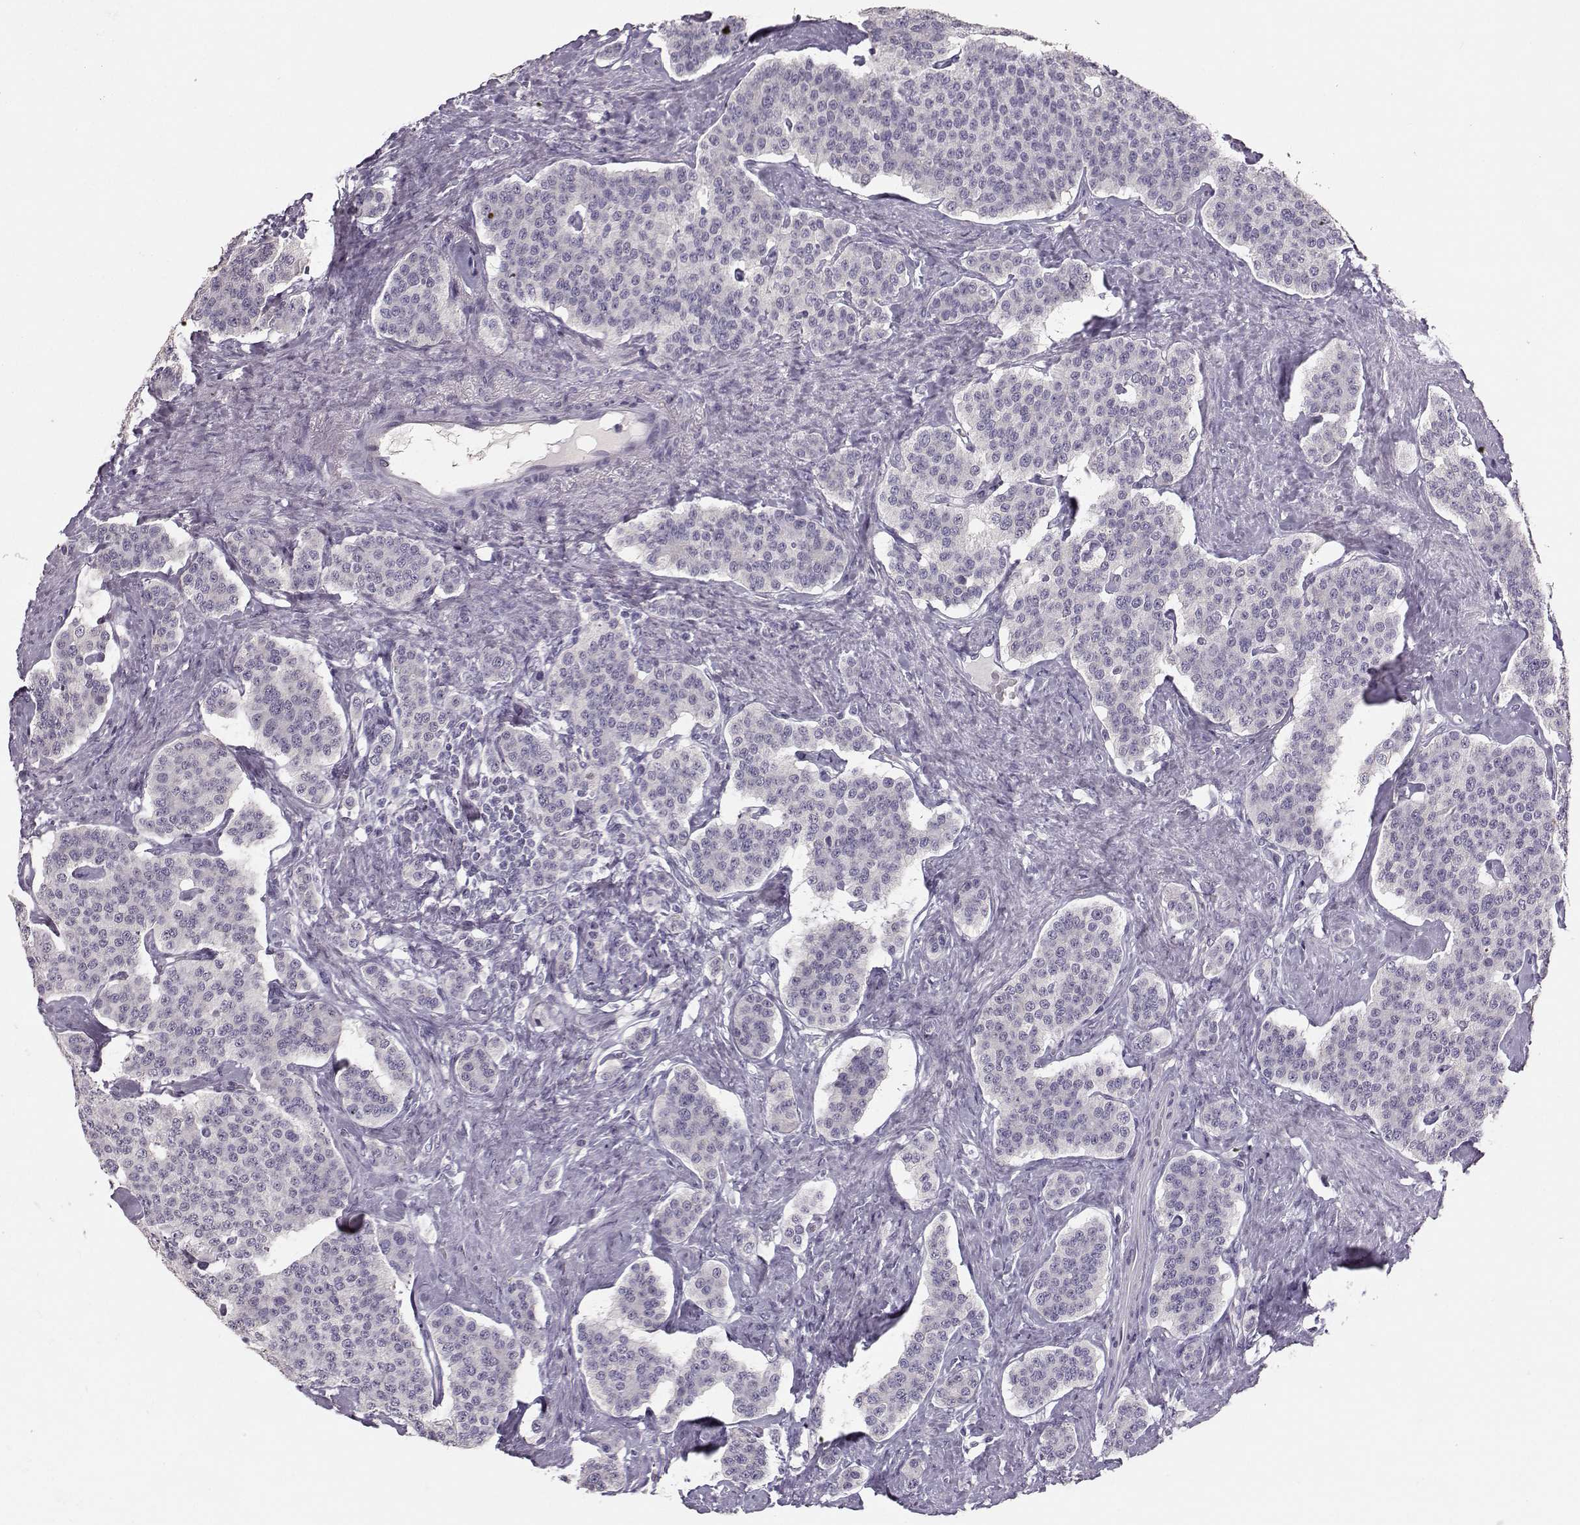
{"staining": {"intensity": "negative", "quantity": "none", "location": "none"}, "tissue": "carcinoid", "cell_type": "Tumor cells", "image_type": "cancer", "snomed": [{"axis": "morphology", "description": "Carcinoid, malignant, NOS"}, {"axis": "topography", "description": "Small intestine"}], "caption": "DAB immunohistochemical staining of malignant carcinoid shows no significant positivity in tumor cells.", "gene": "PKP2", "patient": {"sex": "female", "age": 58}}